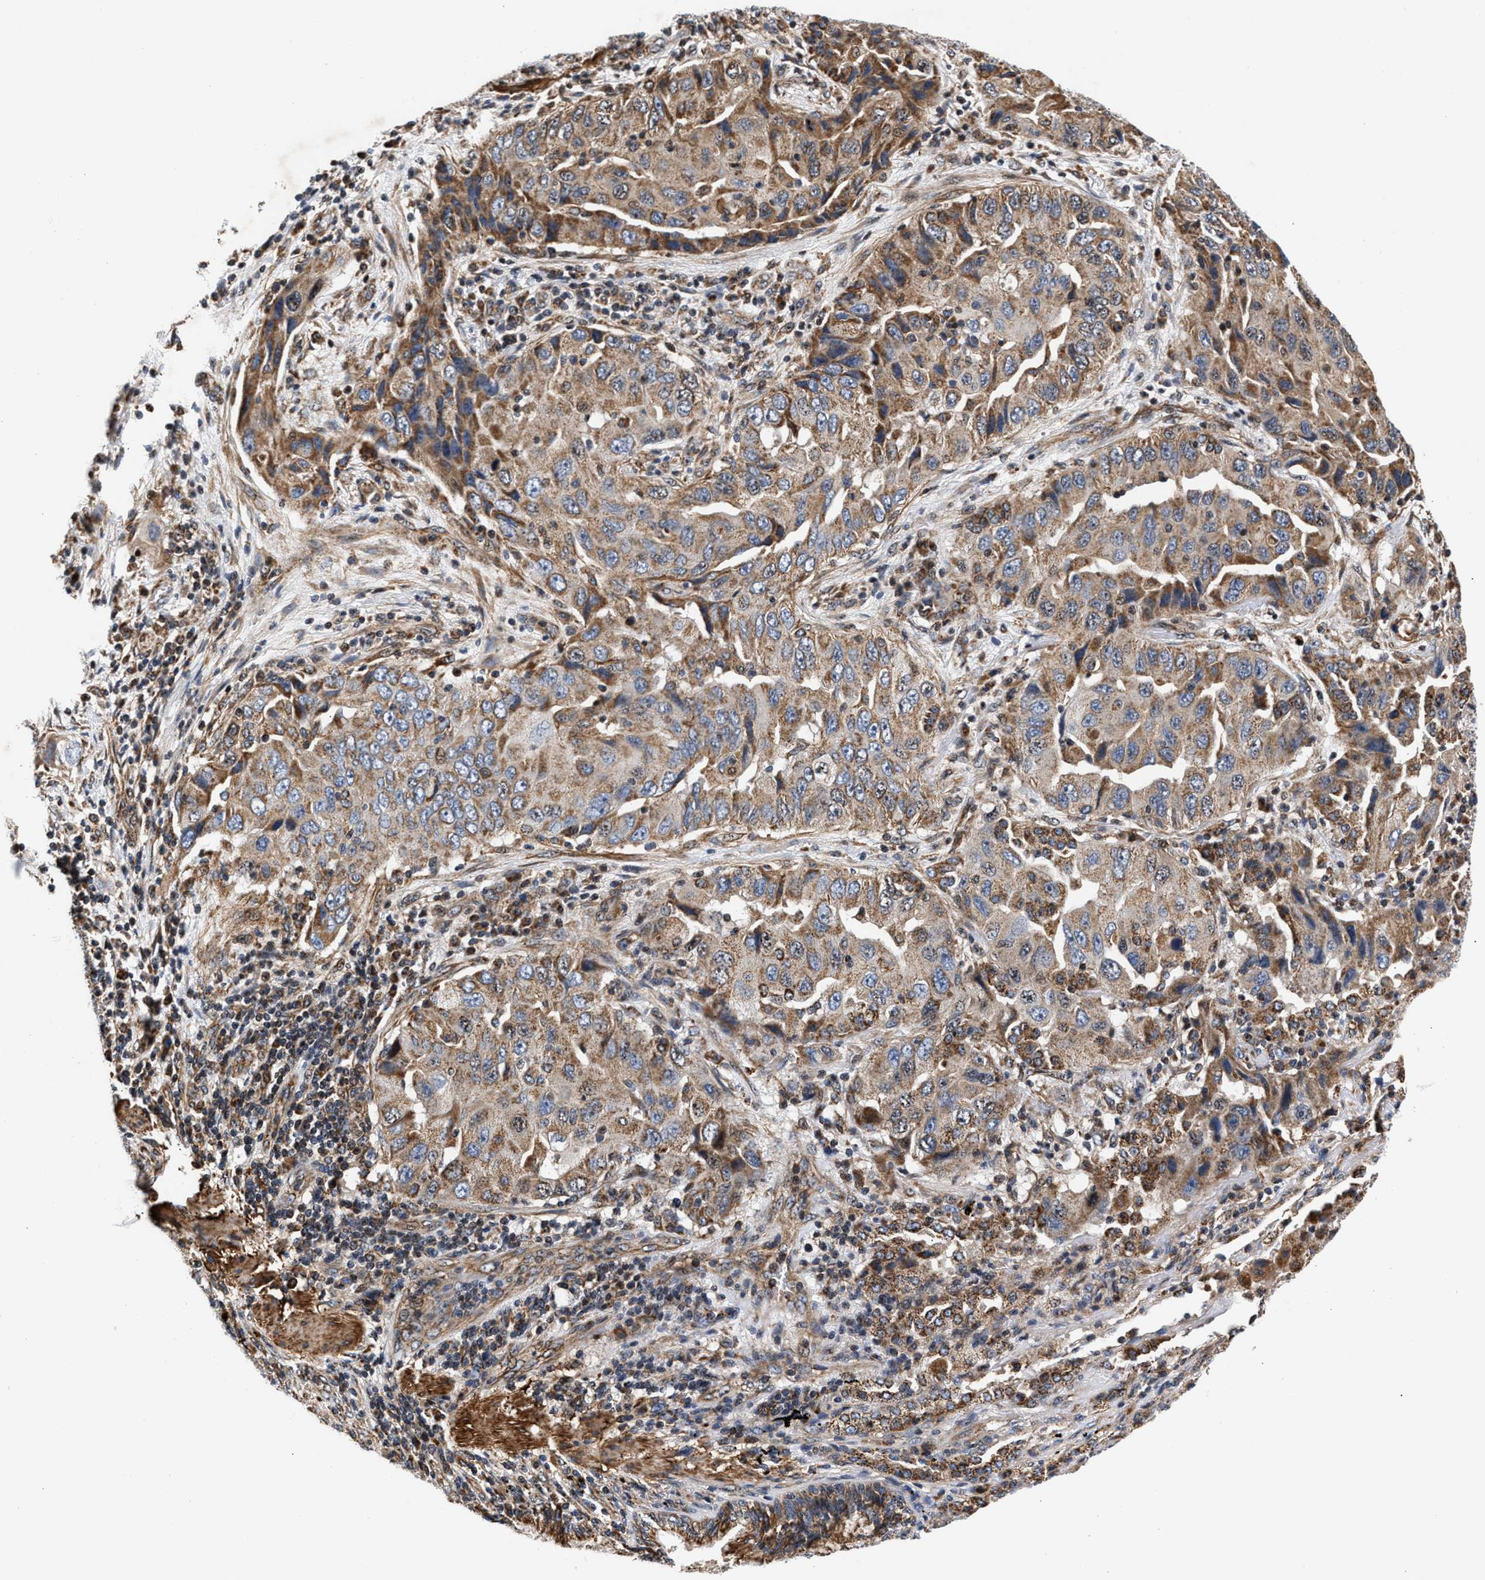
{"staining": {"intensity": "moderate", "quantity": ">75%", "location": "cytoplasmic/membranous"}, "tissue": "lung cancer", "cell_type": "Tumor cells", "image_type": "cancer", "snomed": [{"axis": "morphology", "description": "Adenocarcinoma, NOS"}, {"axis": "topography", "description": "Lung"}], "caption": "Lung cancer (adenocarcinoma) stained with a protein marker exhibits moderate staining in tumor cells.", "gene": "SGK1", "patient": {"sex": "female", "age": 65}}